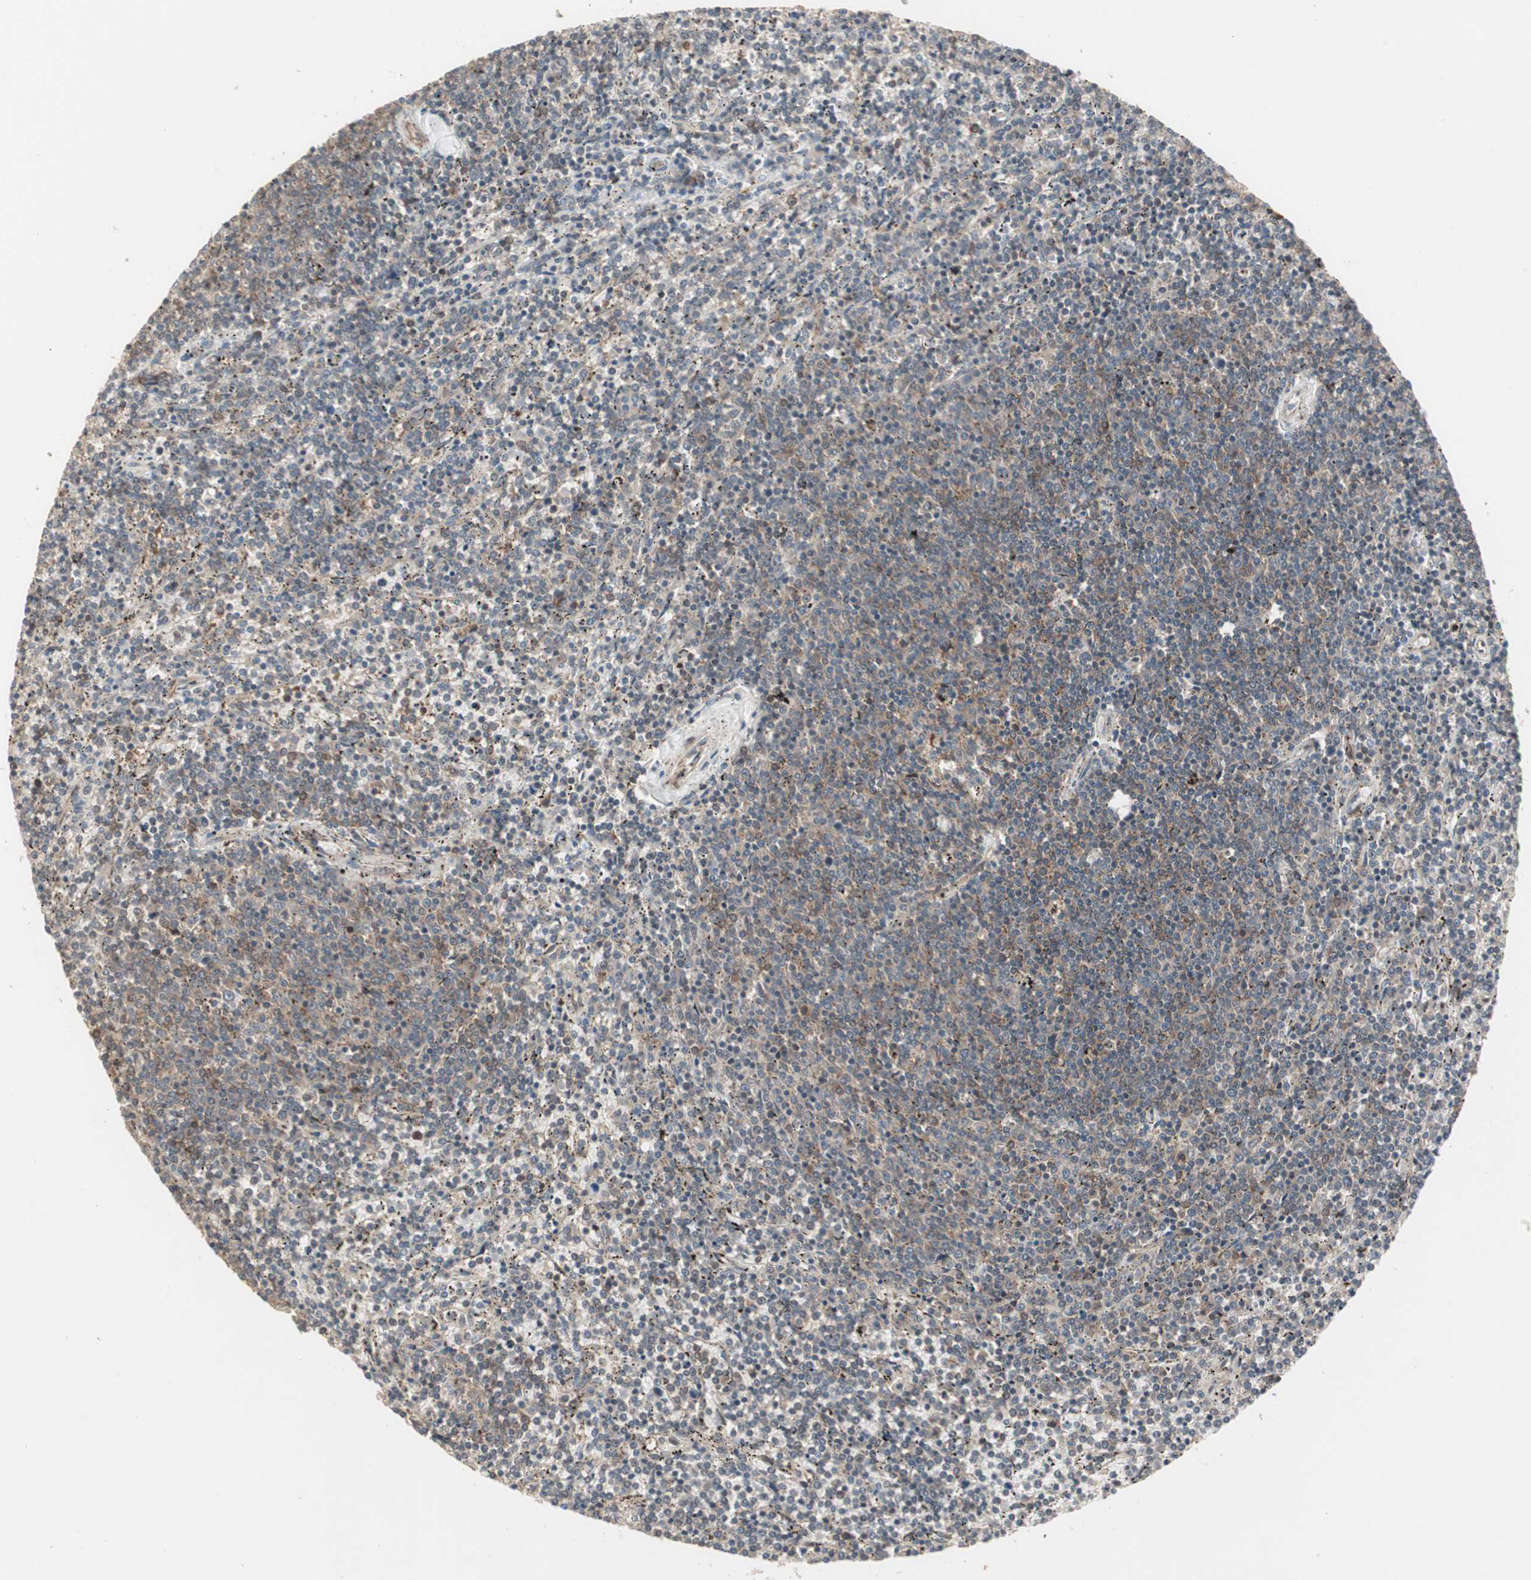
{"staining": {"intensity": "moderate", "quantity": "25%-75%", "location": "cytoplasmic/membranous"}, "tissue": "lymphoma", "cell_type": "Tumor cells", "image_type": "cancer", "snomed": [{"axis": "morphology", "description": "Malignant lymphoma, non-Hodgkin's type, Low grade"}, {"axis": "topography", "description": "Spleen"}], "caption": "A micrograph showing moderate cytoplasmic/membranous expression in about 25%-75% of tumor cells in malignant lymphoma, non-Hodgkin's type (low-grade), as visualized by brown immunohistochemical staining.", "gene": "PFDN1", "patient": {"sex": "female", "age": 50}}